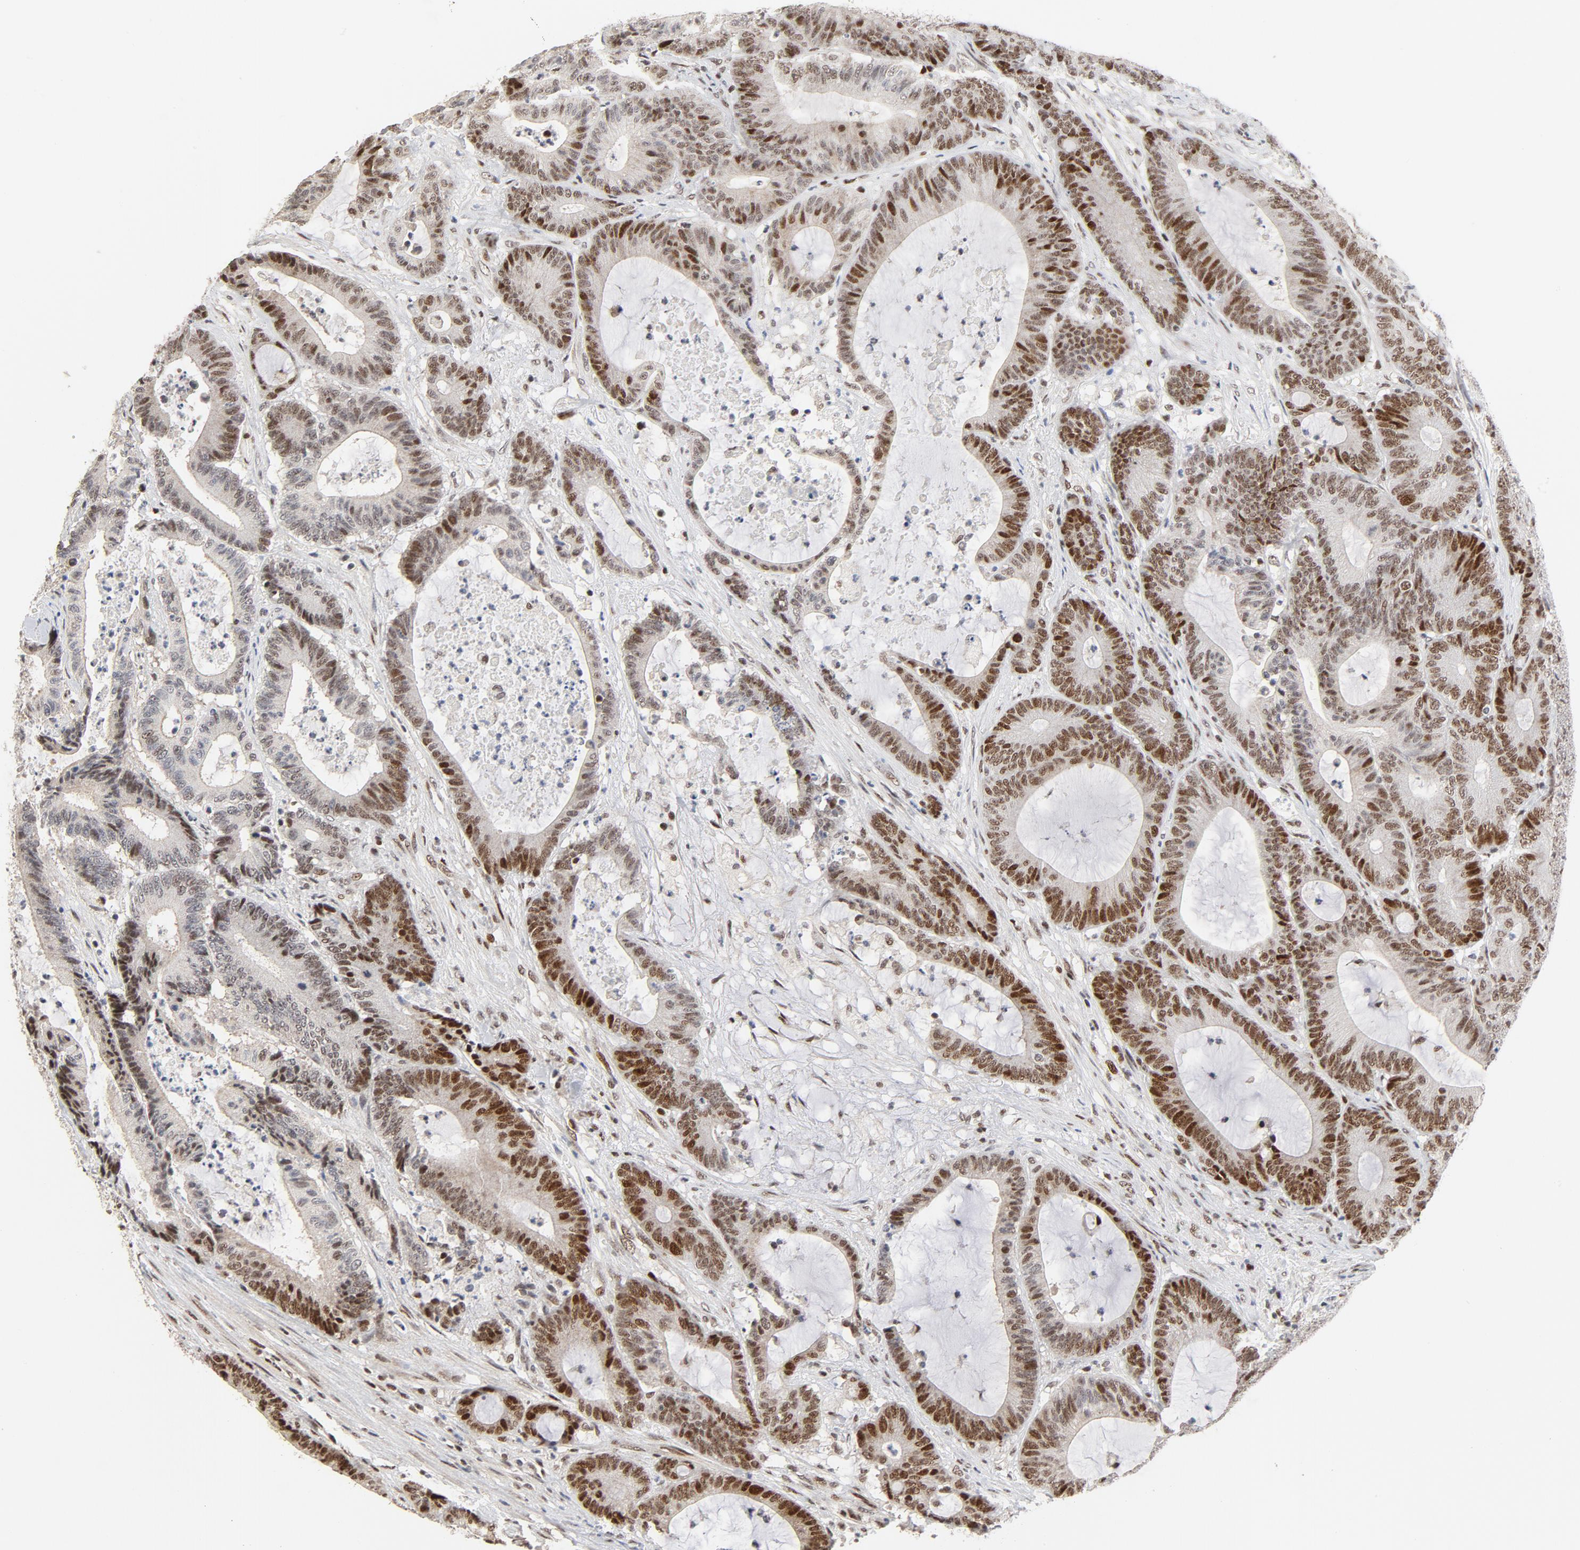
{"staining": {"intensity": "moderate", "quantity": ">75%", "location": "nuclear"}, "tissue": "colorectal cancer", "cell_type": "Tumor cells", "image_type": "cancer", "snomed": [{"axis": "morphology", "description": "Adenocarcinoma, NOS"}, {"axis": "topography", "description": "Colon"}], "caption": "Adenocarcinoma (colorectal) stained for a protein (brown) displays moderate nuclear positive staining in approximately >75% of tumor cells.", "gene": "GTF2I", "patient": {"sex": "female", "age": 84}}